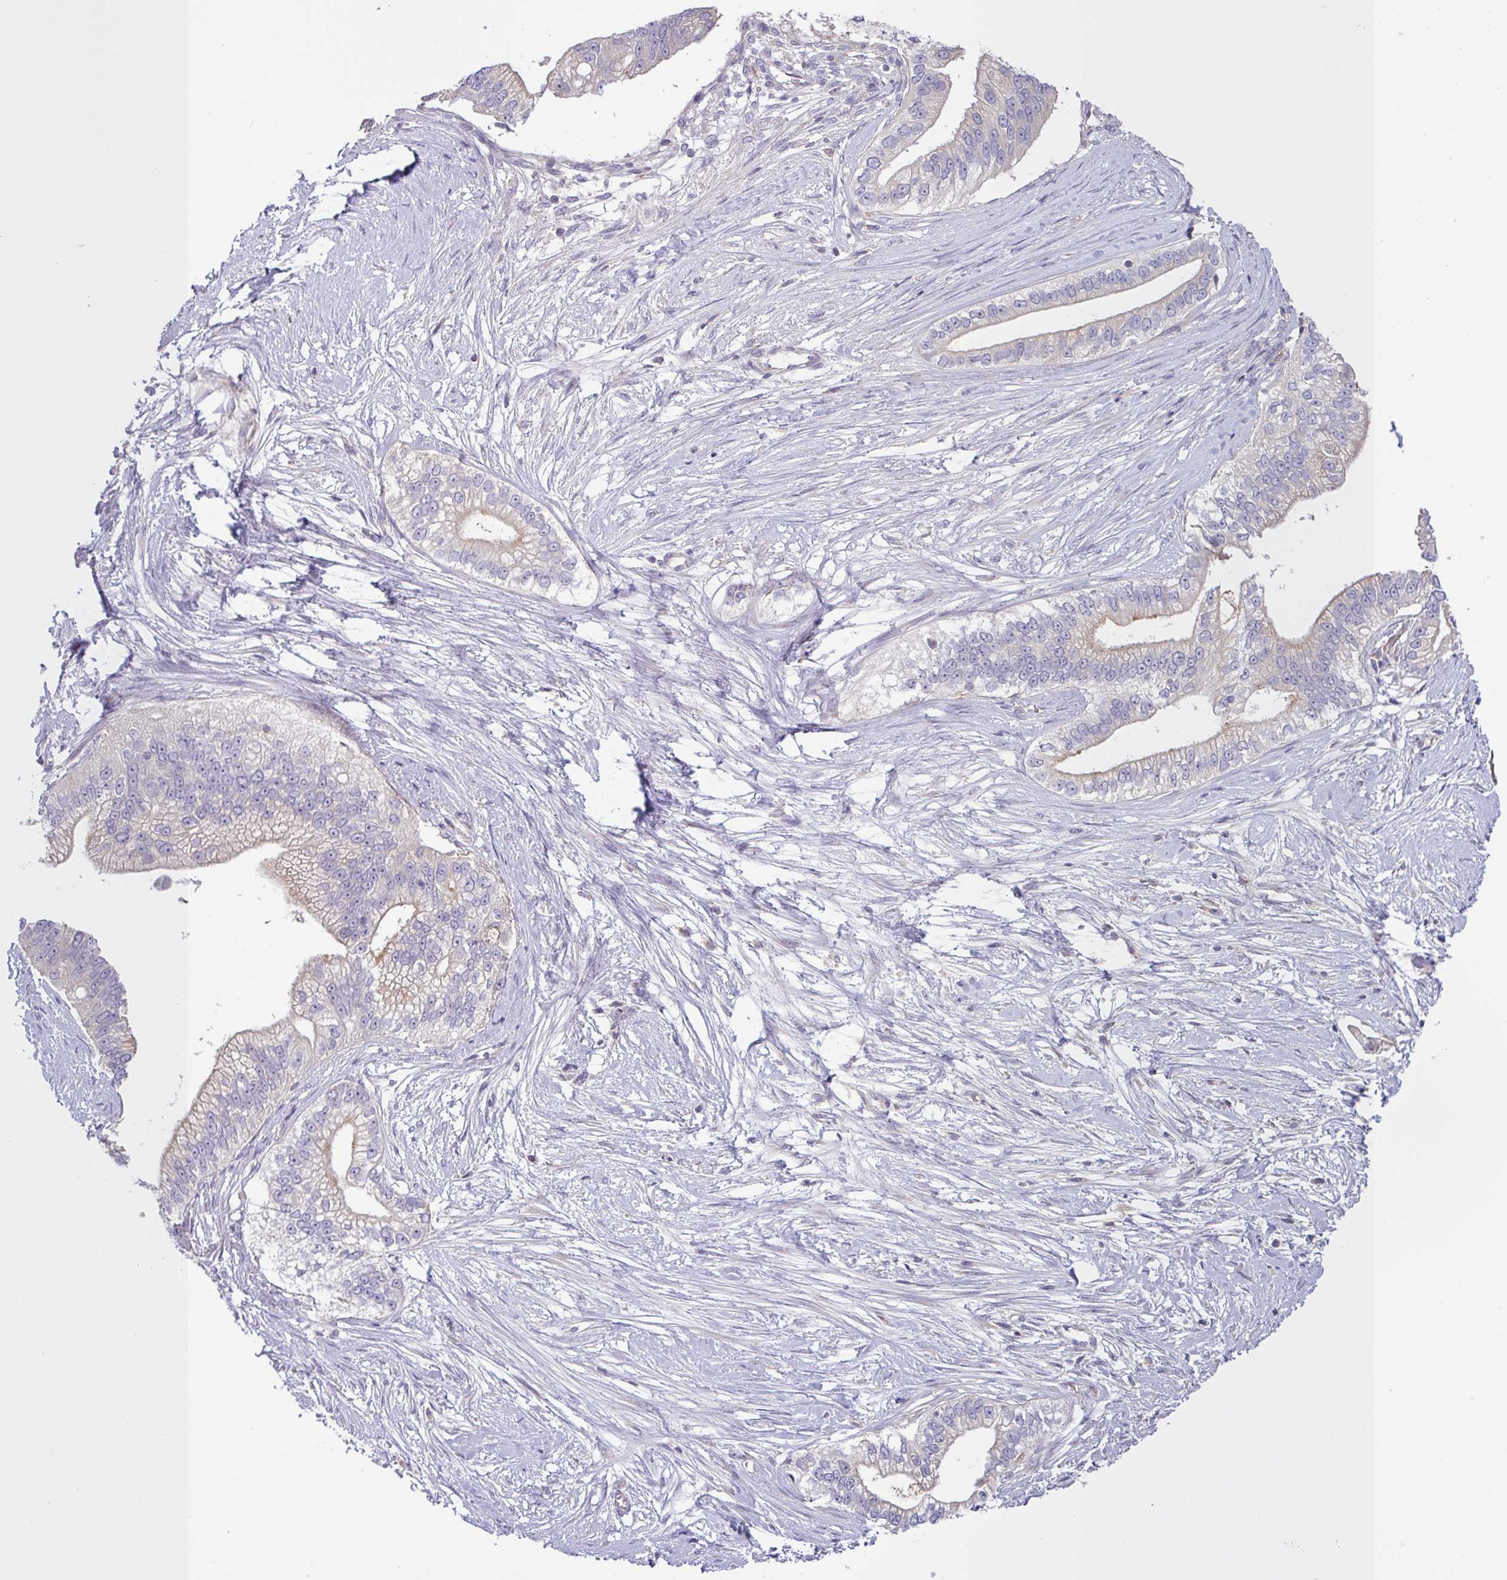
{"staining": {"intensity": "negative", "quantity": "none", "location": "none"}, "tissue": "pancreatic cancer", "cell_type": "Tumor cells", "image_type": "cancer", "snomed": [{"axis": "morphology", "description": "Adenocarcinoma, NOS"}, {"axis": "topography", "description": "Pancreas"}], "caption": "Tumor cells show no significant protein expression in pancreatic cancer.", "gene": "SFTPB", "patient": {"sex": "male", "age": 70}}